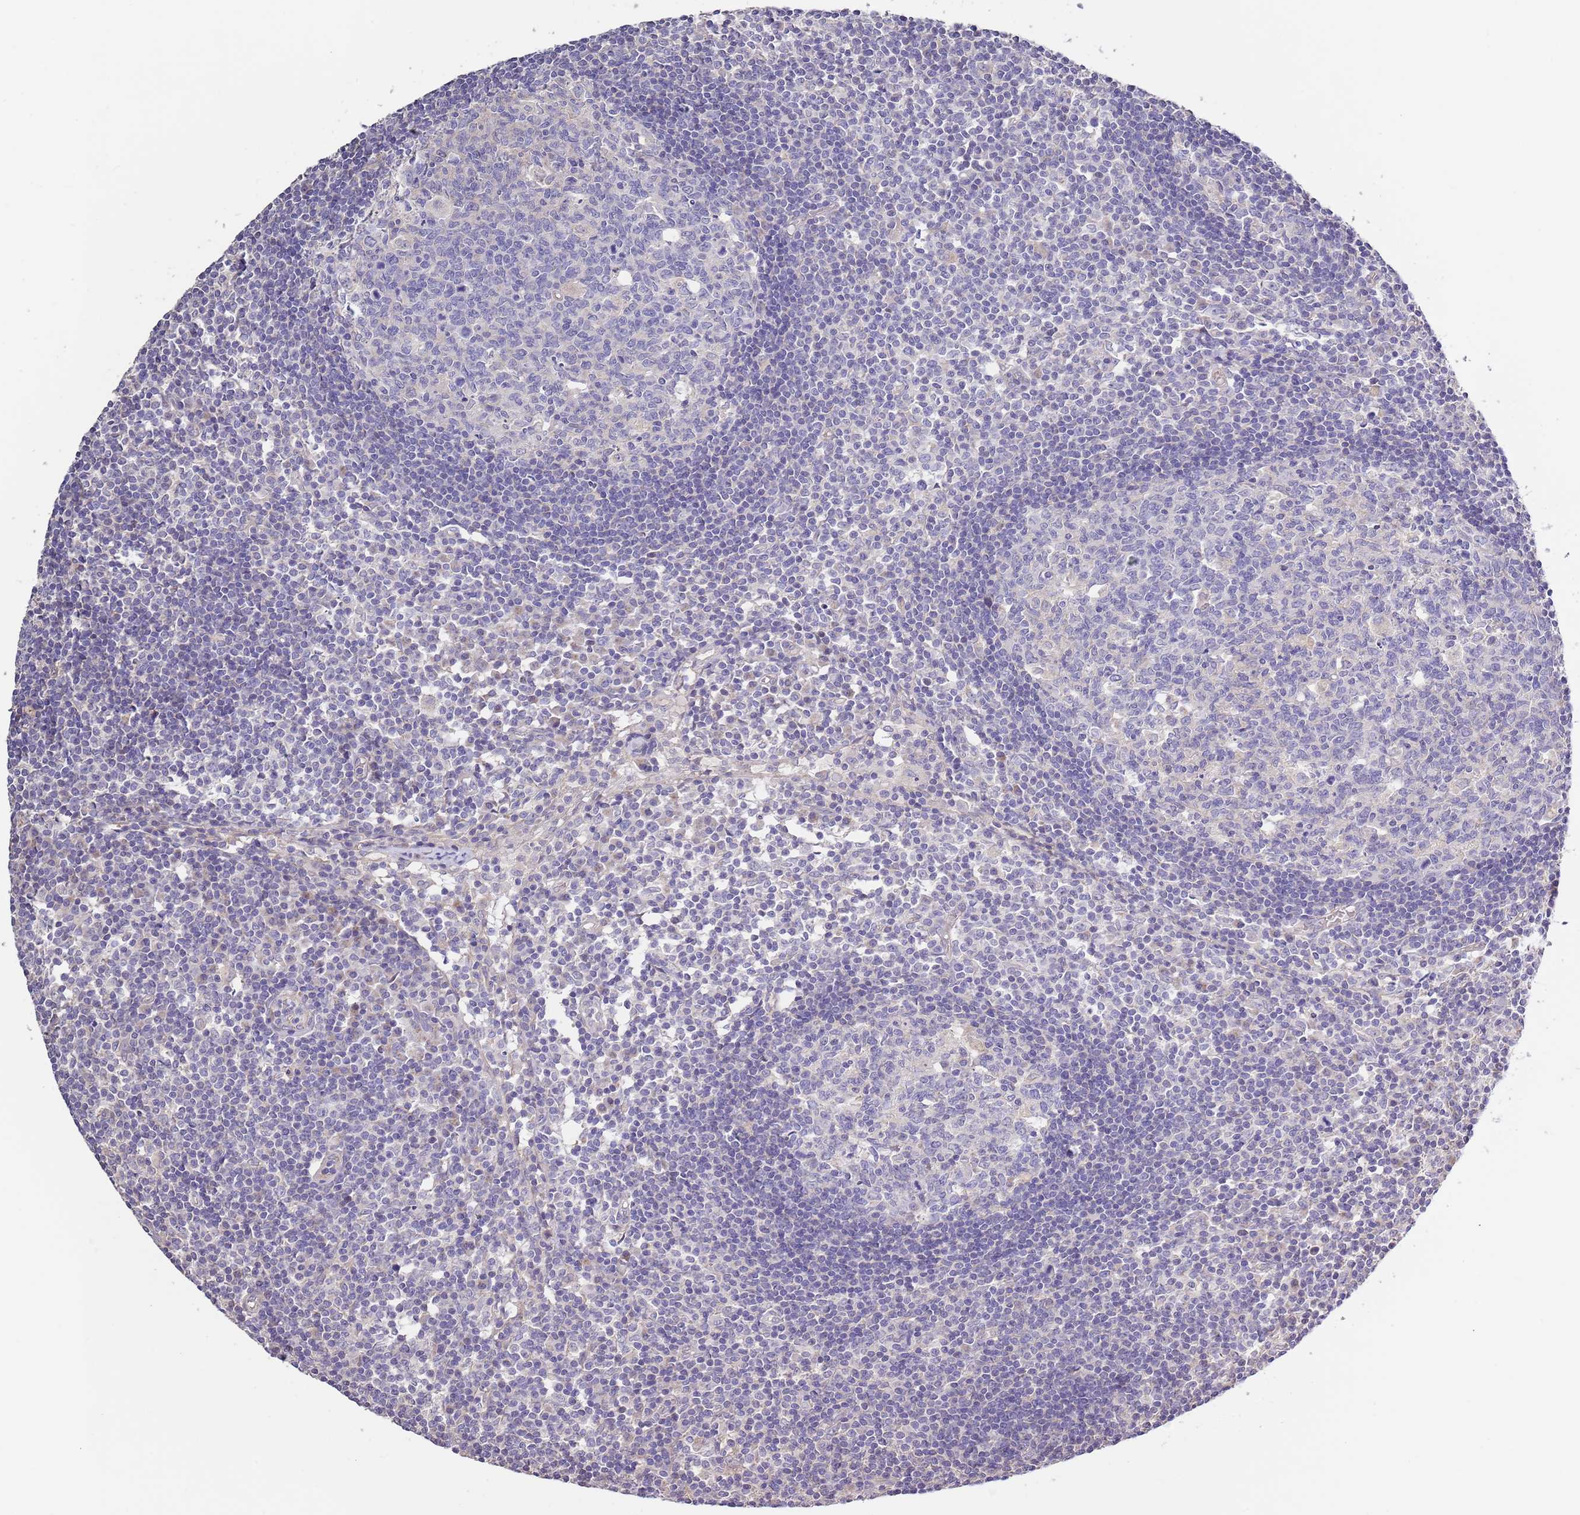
{"staining": {"intensity": "negative", "quantity": "none", "location": "none"}, "tissue": "lymph node", "cell_type": "Germinal center cells", "image_type": "normal", "snomed": [{"axis": "morphology", "description": "Normal tissue, NOS"}, {"axis": "topography", "description": "Lymph node"}], "caption": "Germinal center cells are negative for protein expression in normal human lymph node. (DAB (3,3'-diaminobenzidine) immunohistochemistry (IHC) visualized using brightfield microscopy, high magnification).", "gene": "LIPJ", "patient": {"sex": "female", "age": 55}}